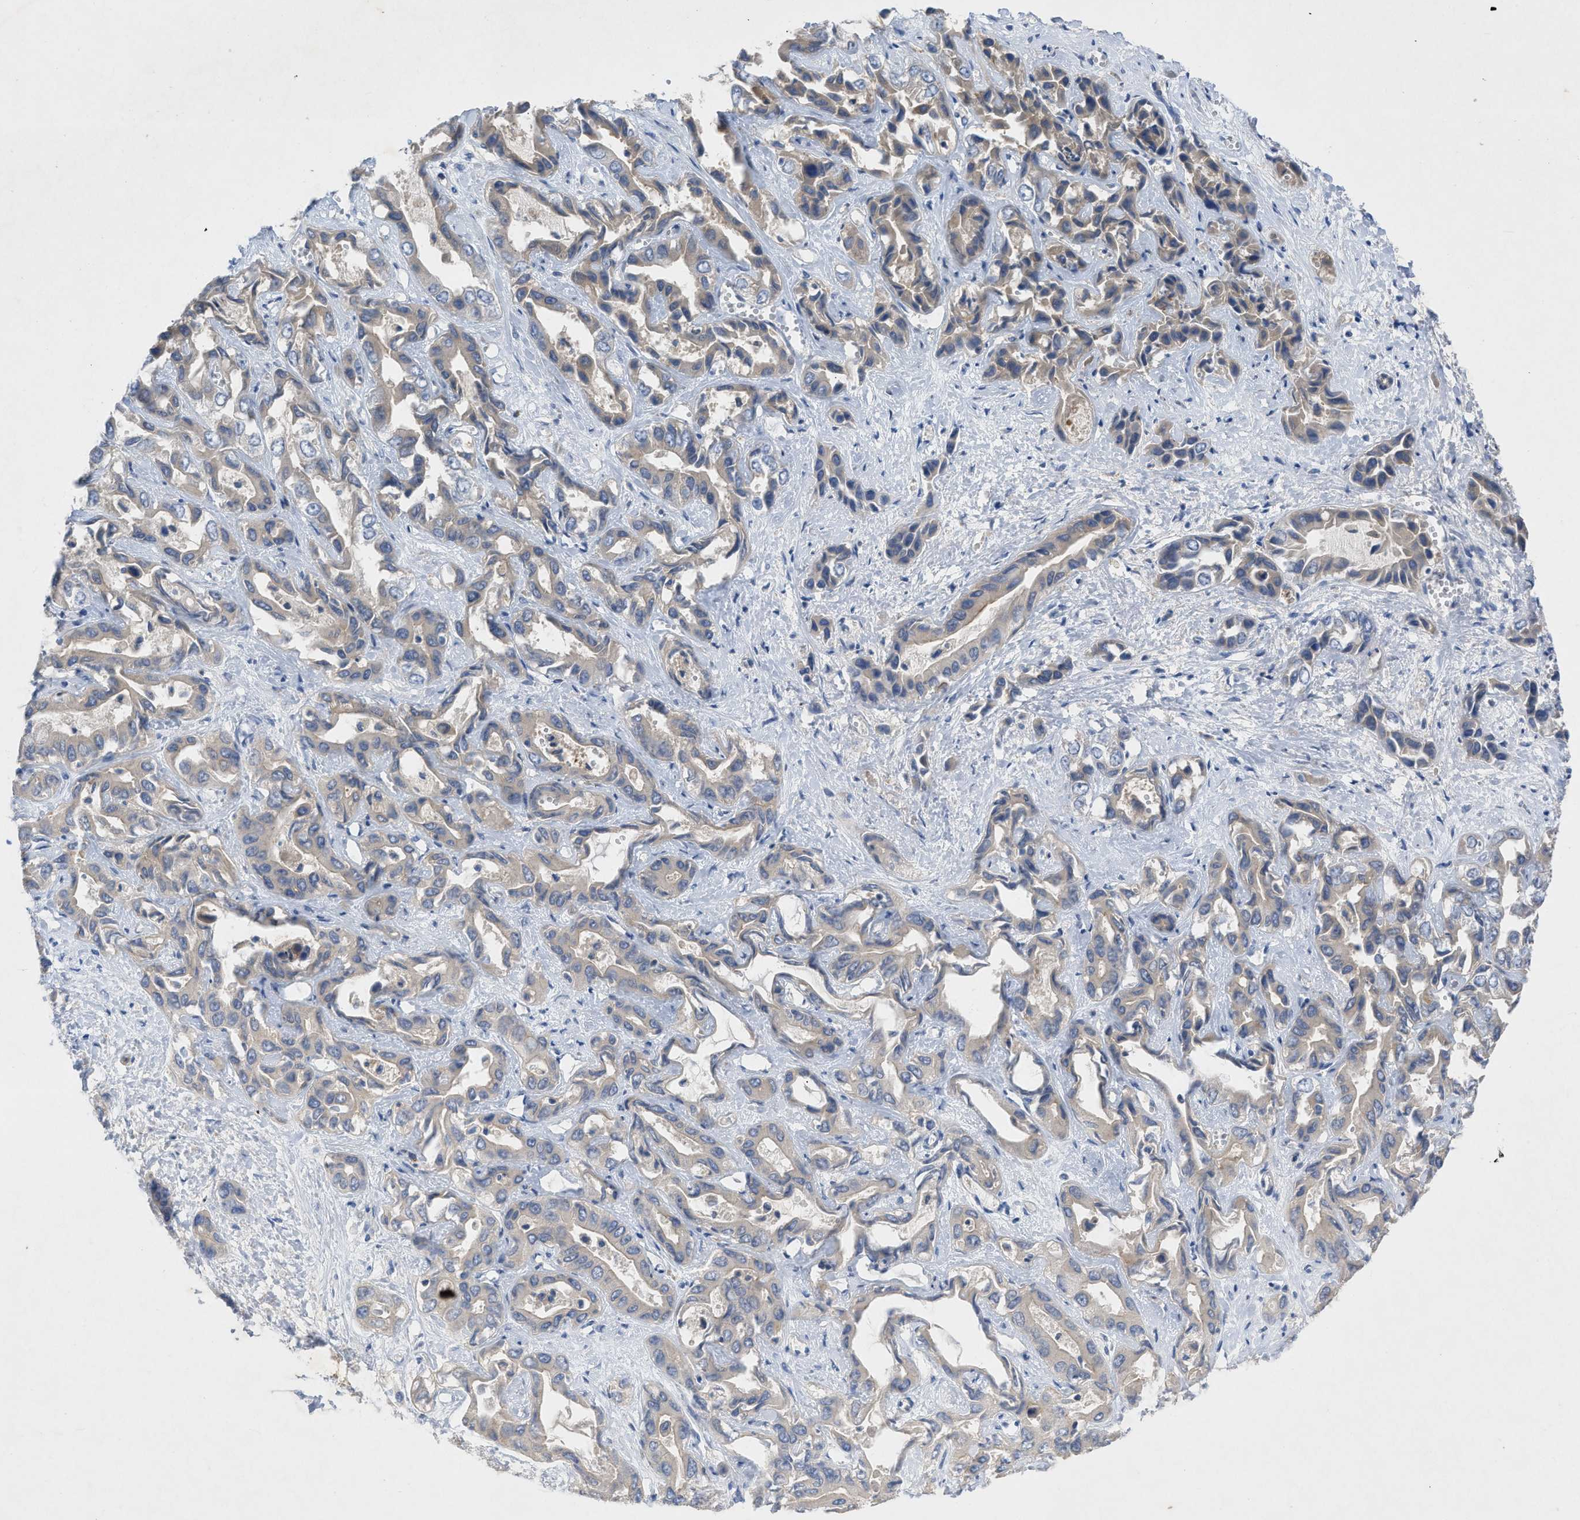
{"staining": {"intensity": "weak", "quantity": ">75%", "location": "cytoplasmic/membranous"}, "tissue": "liver cancer", "cell_type": "Tumor cells", "image_type": "cancer", "snomed": [{"axis": "morphology", "description": "Cholangiocarcinoma"}, {"axis": "topography", "description": "Liver"}], "caption": "High-magnification brightfield microscopy of liver cholangiocarcinoma stained with DAB (brown) and counterstained with hematoxylin (blue). tumor cells exhibit weak cytoplasmic/membranous staining is present in about>75% of cells. The protein of interest is stained brown, and the nuclei are stained in blue (DAB IHC with brightfield microscopy, high magnification).", "gene": "TMEM131", "patient": {"sex": "female", "age": 52}}